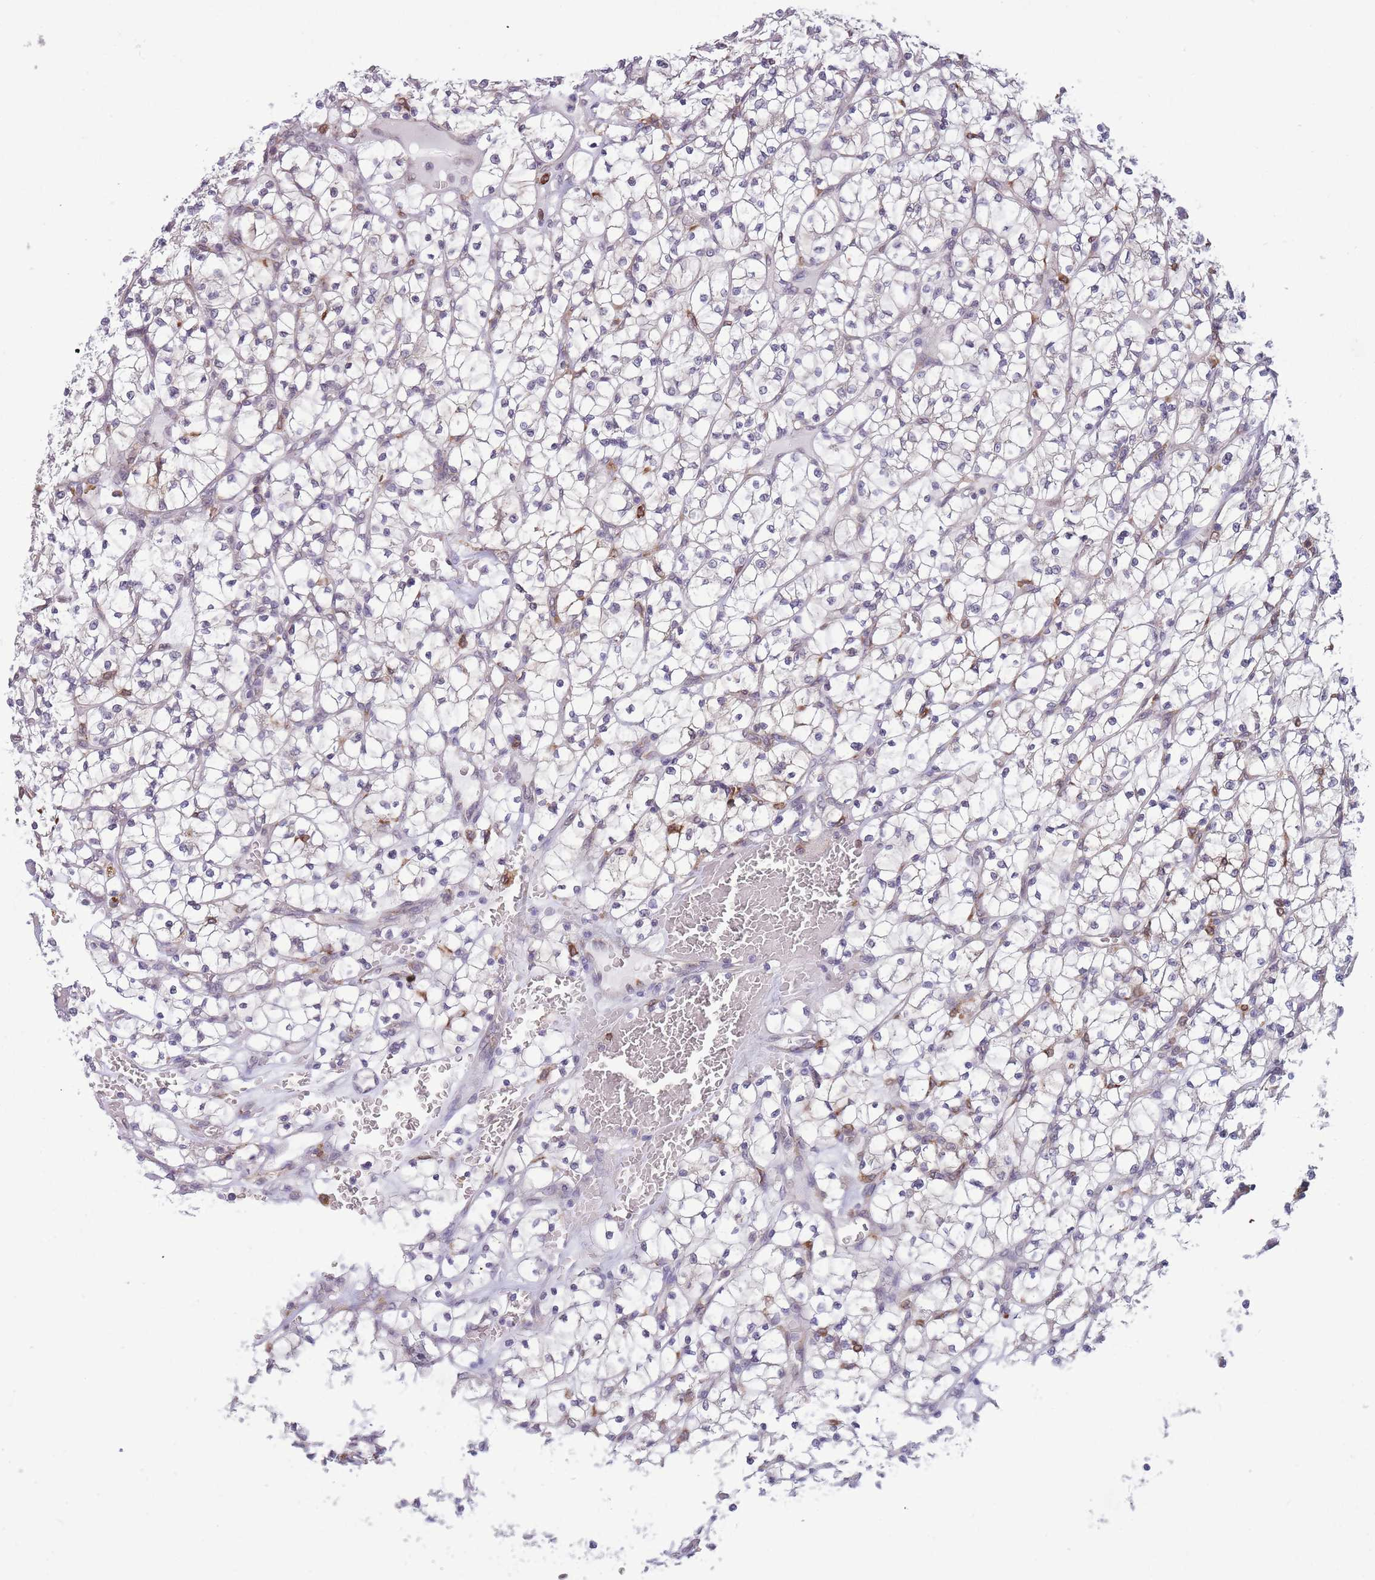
{"staining": {"intensity": "negative", "quantity": "none", "location": "none"}, "tissue": "renal cancer", "cell_type": "Tumor cells", "image_type": "cancer", "snomed": [{"axis": "morphology", "description": "Adenocarcinoma, NOS"}, {"axis": "topography", "description": "Kidney"}], "caption": "Histopathology image shows no protein positivity in tumor cells of renal adenocarcinoma tissue.", "gene": "TMEM121", "patient": {"sex": "female", "age": 64}}